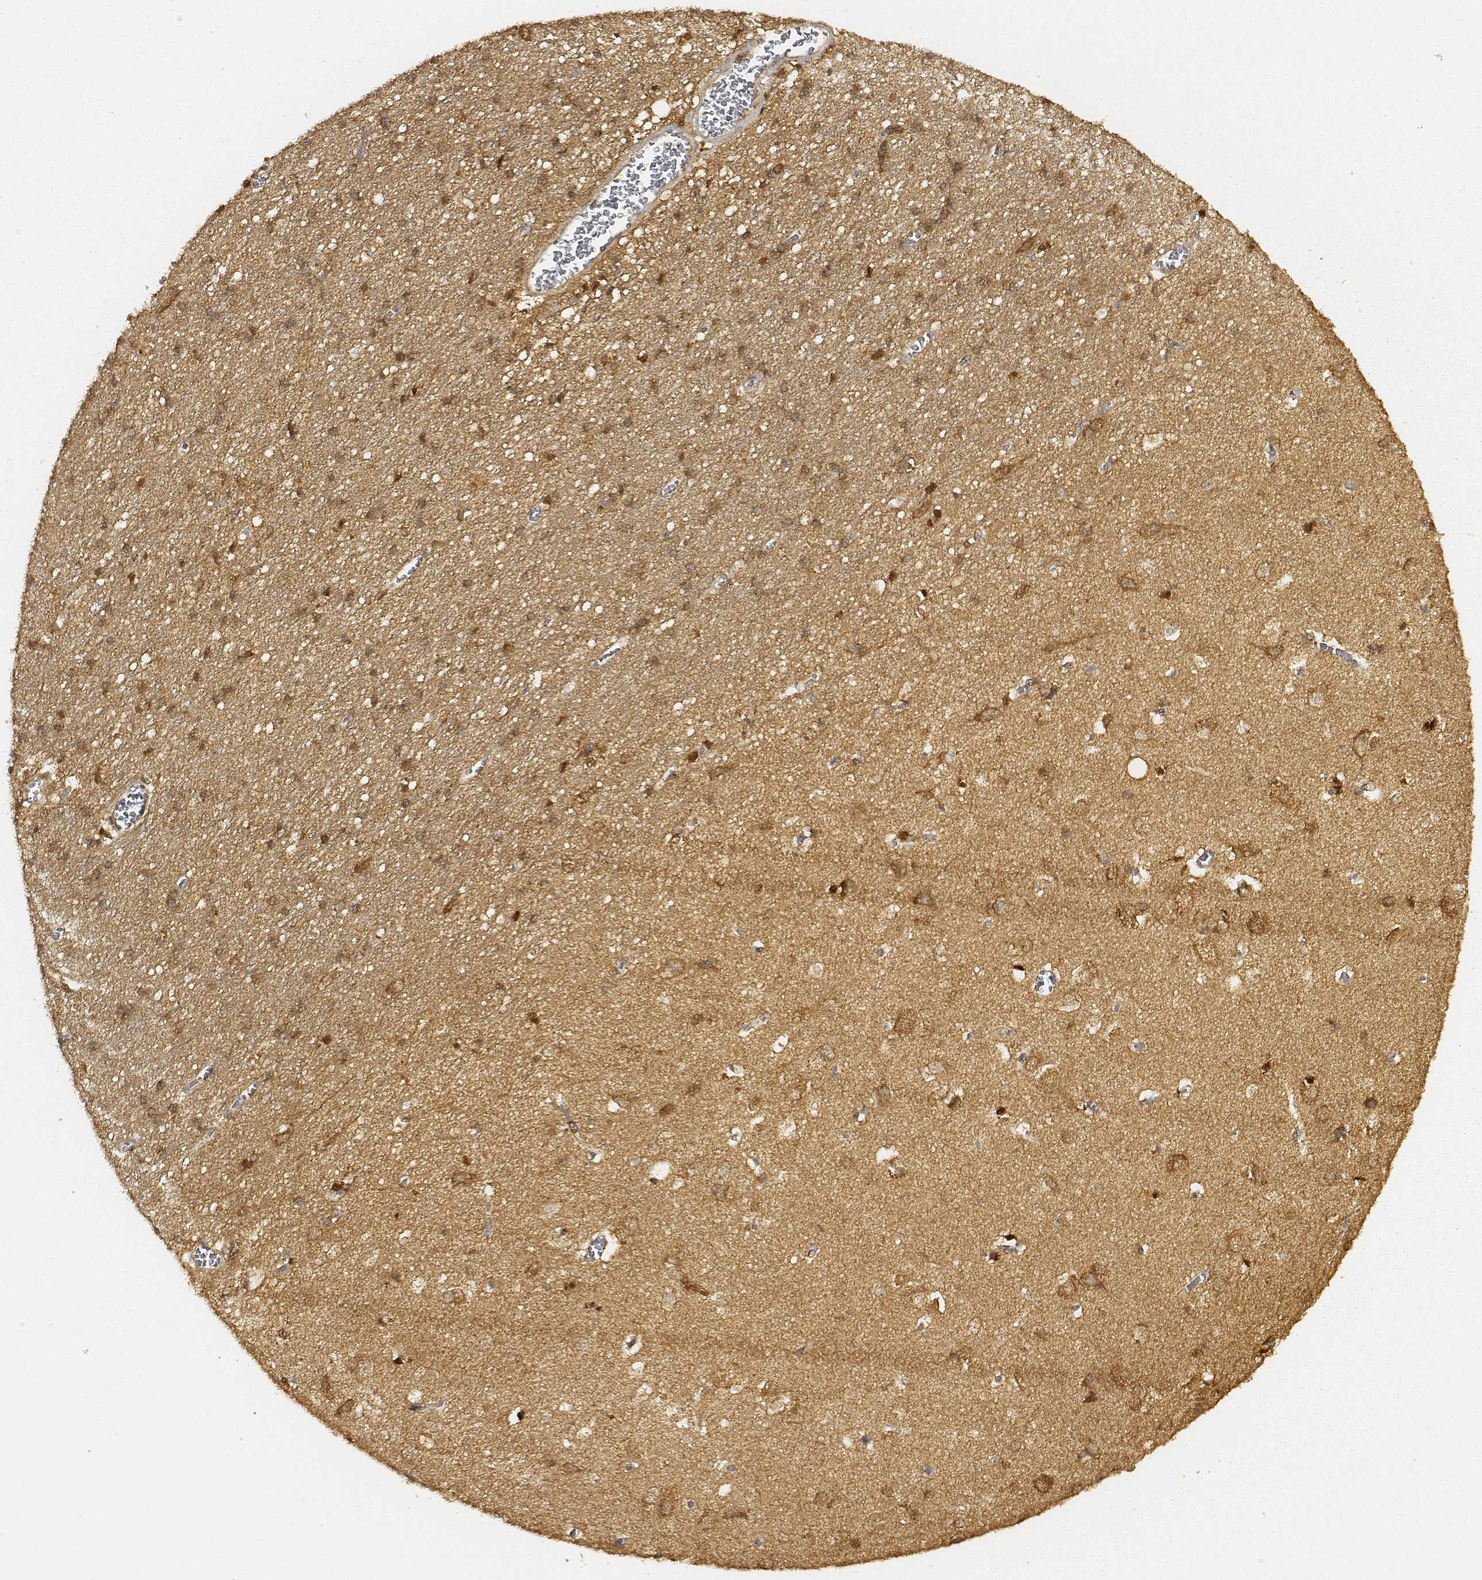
{"staining": {"intensity": "moderate", "quantity": ">75%", "location": "cytoplasmic/membranous"}, "tissue": "cerebral cortex", "cell_type": "Endothelial cells", "image_type": "normal", "snomed": [{"axis": "morphology", "description": "Normal tissue, NOS"}, {"axis": "topography", "description": "Cerebral cortex"}], "caption": "DAB immunohistochemical staining of unremarkable cerebral cortex reveals moderate cytoplasmic/membranous protein staining in approximately >75% of endothelial cells. The staining was performed using DAB (3,3'-diaminobenzidine), with brown indicating positive protein expression. Nuclei are stained blue with hematoxylin.", "gene": "CARS1", "patient": {"sex": "male", "age": 70}}